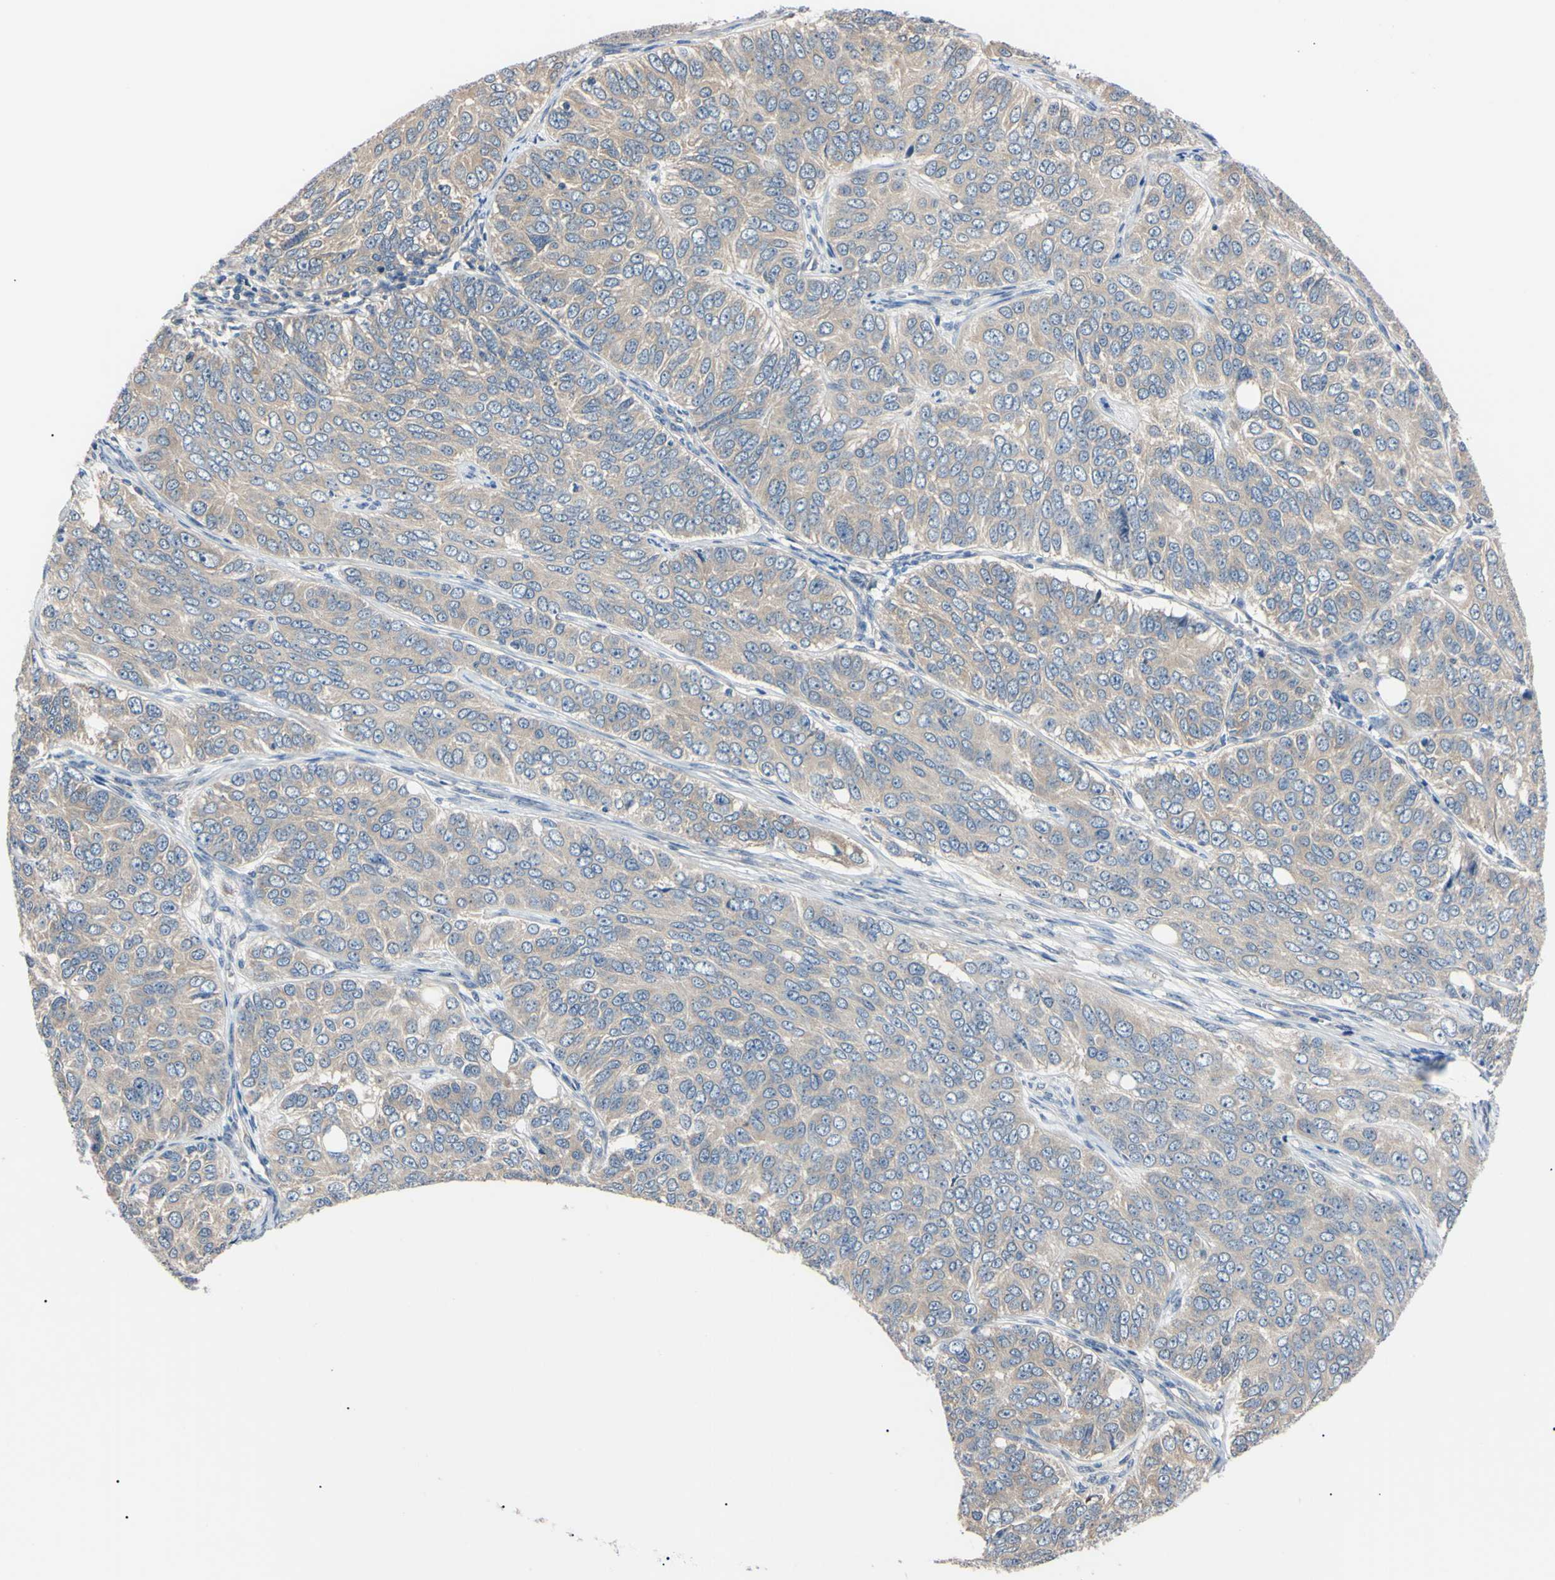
{"staining": {"intensity": "weak", "quantity": ">75%", "location": "cytoplasmic/membranous"}, "tissue": "ovarian cancer", "cell_type": "Tumor cells", "image_type": "cancer", "snomed": [{"axis": "morphology", "description": "Carcinoma, endometroid"}, {"axis": "topography", "description": "Ovary"}], "caption": "Immunohistochemistry of human endometroid carcinoma (ovarian) demonstrates low levels of weak cytoplasmic/membranous staining in about >75% of tumor cells.", "gene": "RARS1", "patient": {"sex": "female", "age": 51}}